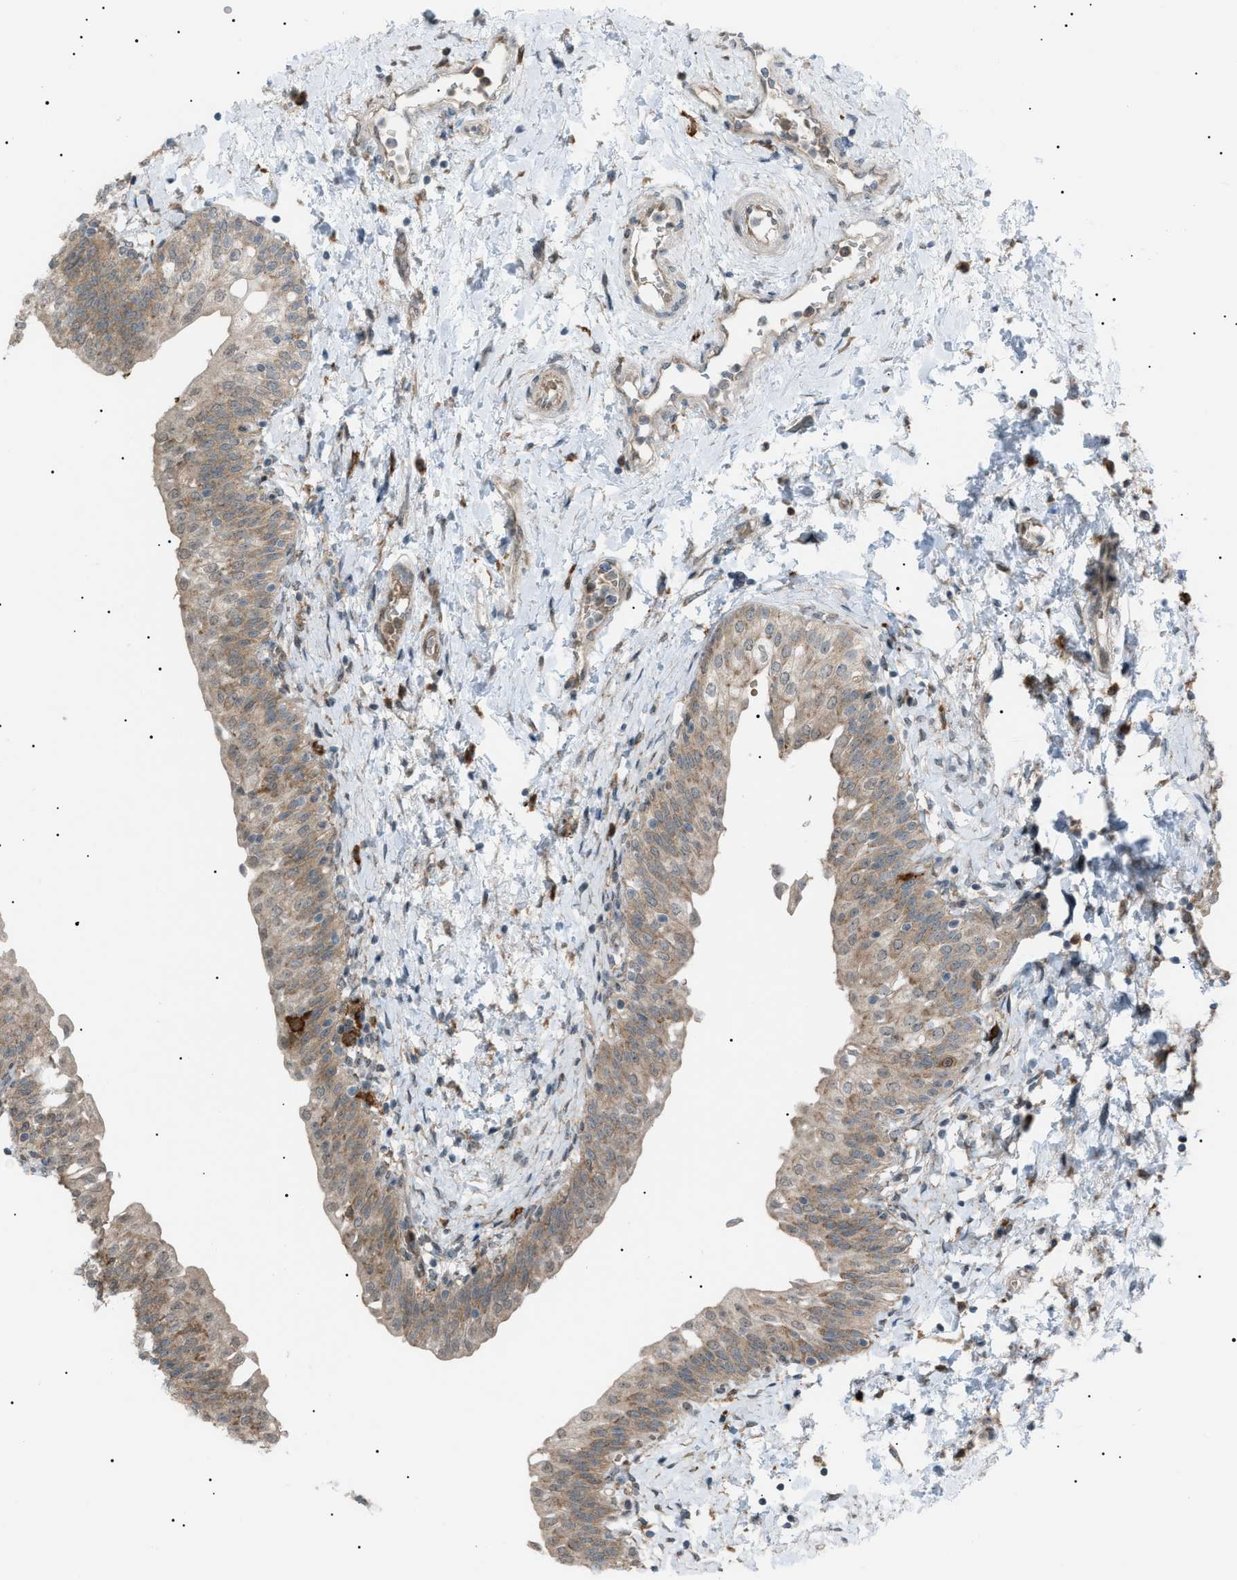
{"staining": {"intensity": "moderate", "quantity": ">75%", "location": "cytoplasmic/membranous"}, "tissue": "urinary bladder", "cell_type": "Urothelial cells", "image_type": "normal", "snomed": [{"axis": "morphology", "description": "Normal tissue, NOS"}, {"axis": "topography", "description": "Urinary bladder"}], "caption": "Urinary bladder stained for a protein reveals moderate cytoplasmic/membranous positivity in urothelial cells. The staining was performed using DAB (3,3'-diaminobenzidine), with brown indicating positive protein expression. Nuclei are stained blue with hematoxylin.", "gene": "LPIN2", "patient": {"sex": "male", "age": 55}}